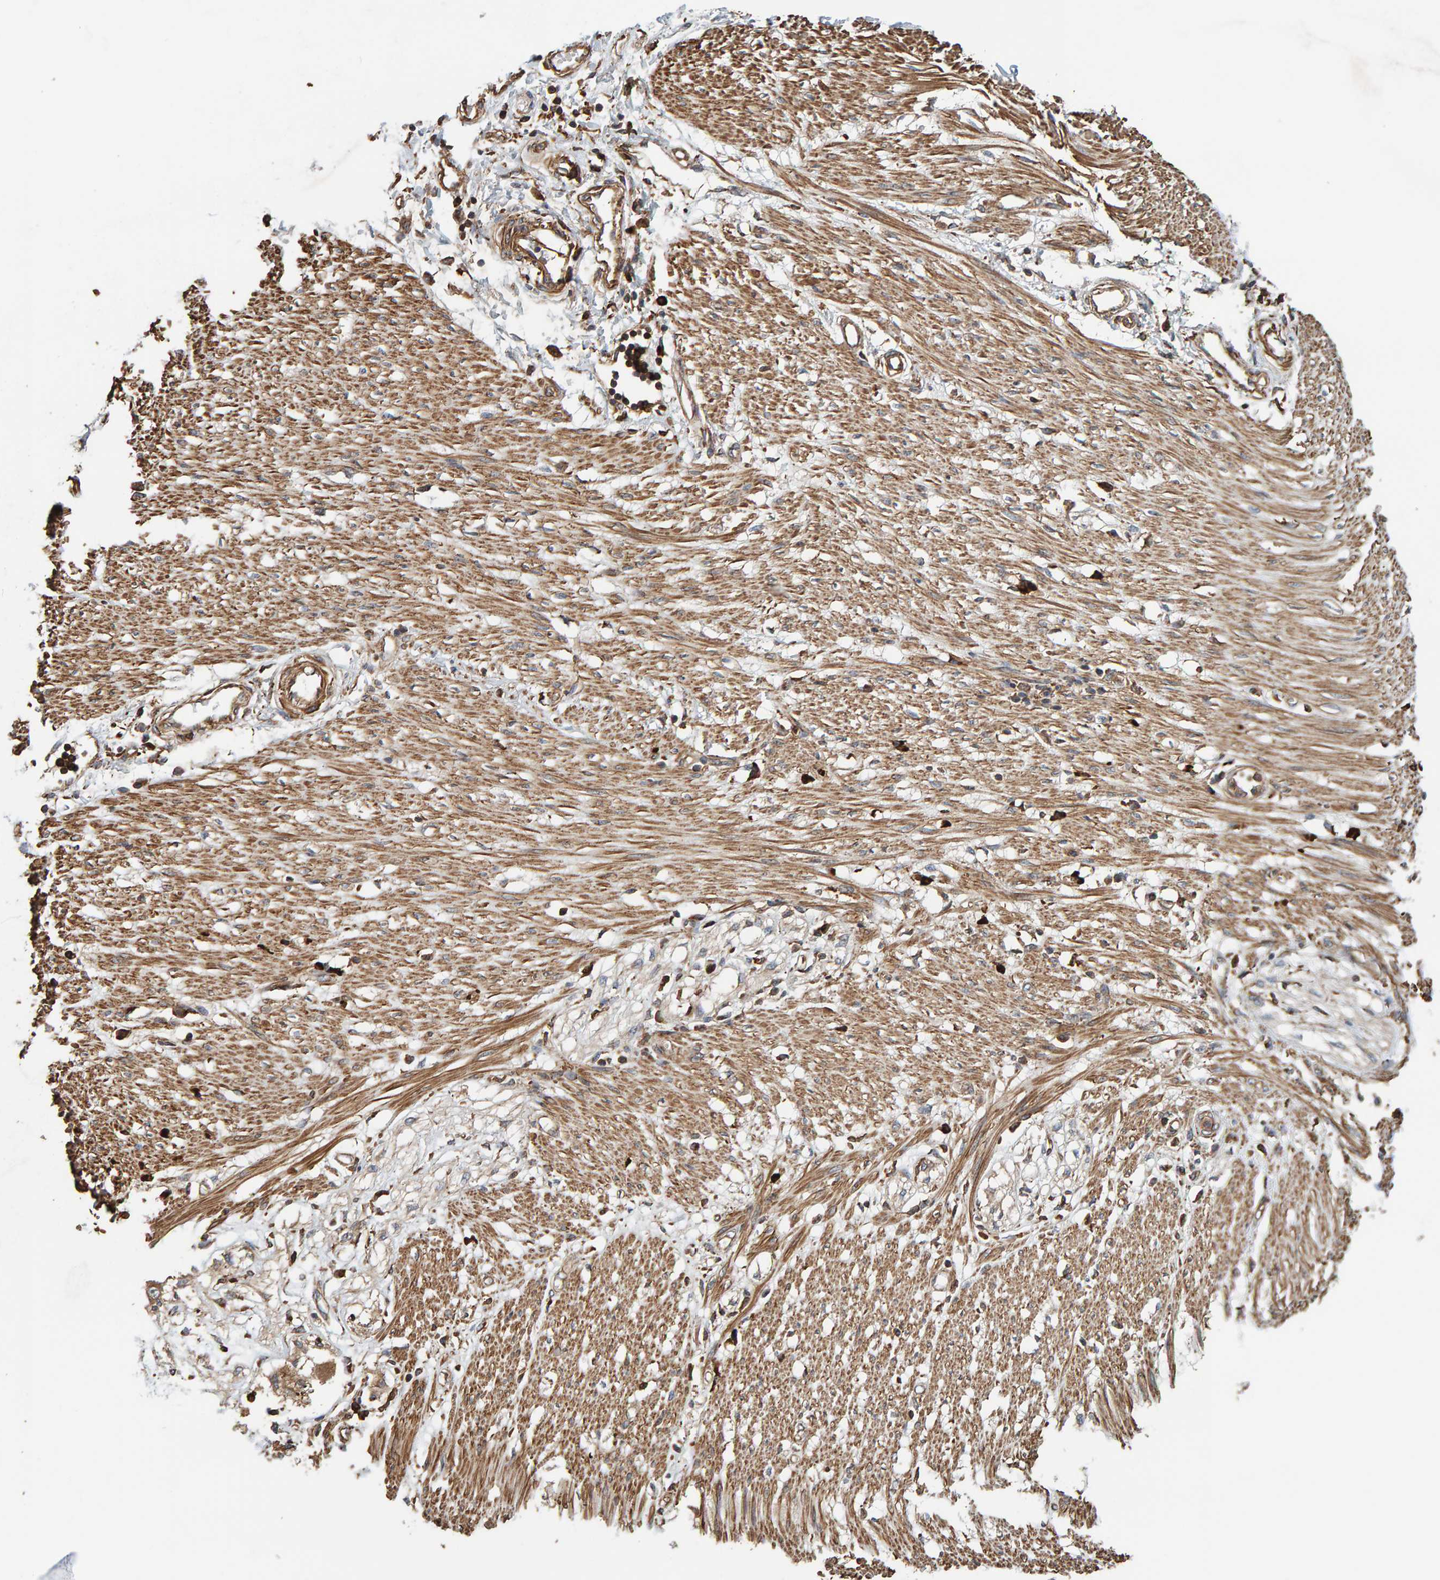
{"staining": {"intensity": "moderate", "quantity": ">75%", "location": "cytoplasmic/membranous"}, "tissue": "adipose tissue", "cell_type": "Adipocytes", "image_type": "normal", "snomed": [{"axis": "morphology", "description": "Normal tissue, NOS"}, {"axis": "morphology", "description": "Adenocarcinoma, NOS"}, {"axis": "topography", "description": "Colon"}, {"axis": "topography", "description": "Peripheral nerve tissue"}], "caption": "Protein expression by immunohistochemistry (IHC) shows moderate cytoplasmic/membranous positivity in about >75% of adipocytes in benign adipose tissue. The protein is shown in brown color, while the nuclei are stained blue.", "gene": "PLA2G3", "patient": {"sex": "male", "age": 14}}